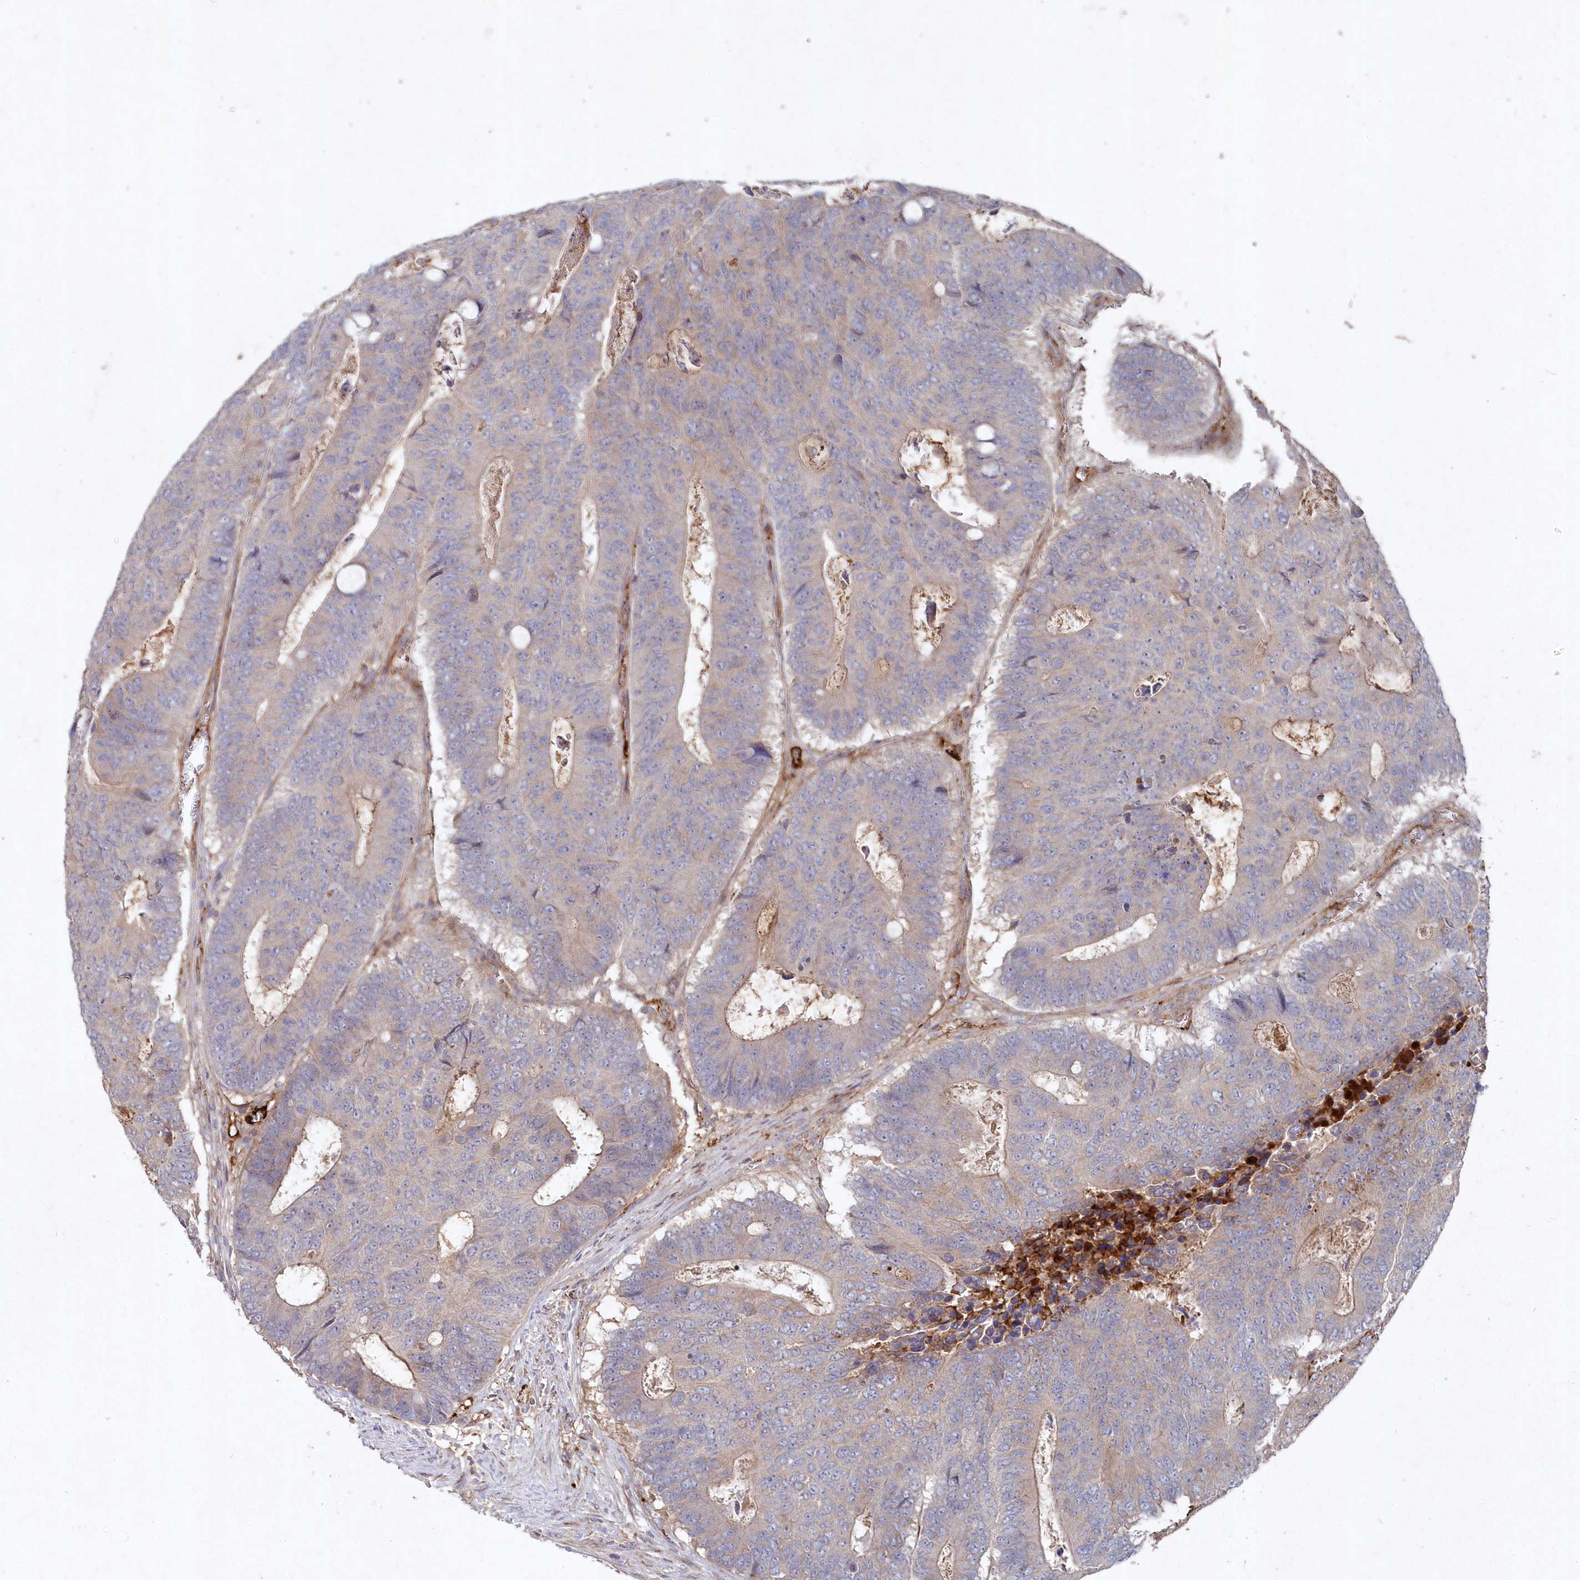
{"staining": {"intensity": "weak", "quantity": "<25%", "location": "cytoplasmic/membranous"}, "tissue": "colorectal cancer", "cell_type": "Tumor cells", "image_type": "cancer", "snomed": [{"axis": "morphology", "description": "Adenocarcinoma, NOS"}, {"axis": "topography", "description": "Colon"}], "caption": "An IHC photomicrograph of colorectal cancer (adenocarcinoma) is shown. There is no staining in tumor cells of colorectal cancer (adenocarcinoma).", "gene": "ABHD14B", "patient": {"sex": "male", "age": 87}}